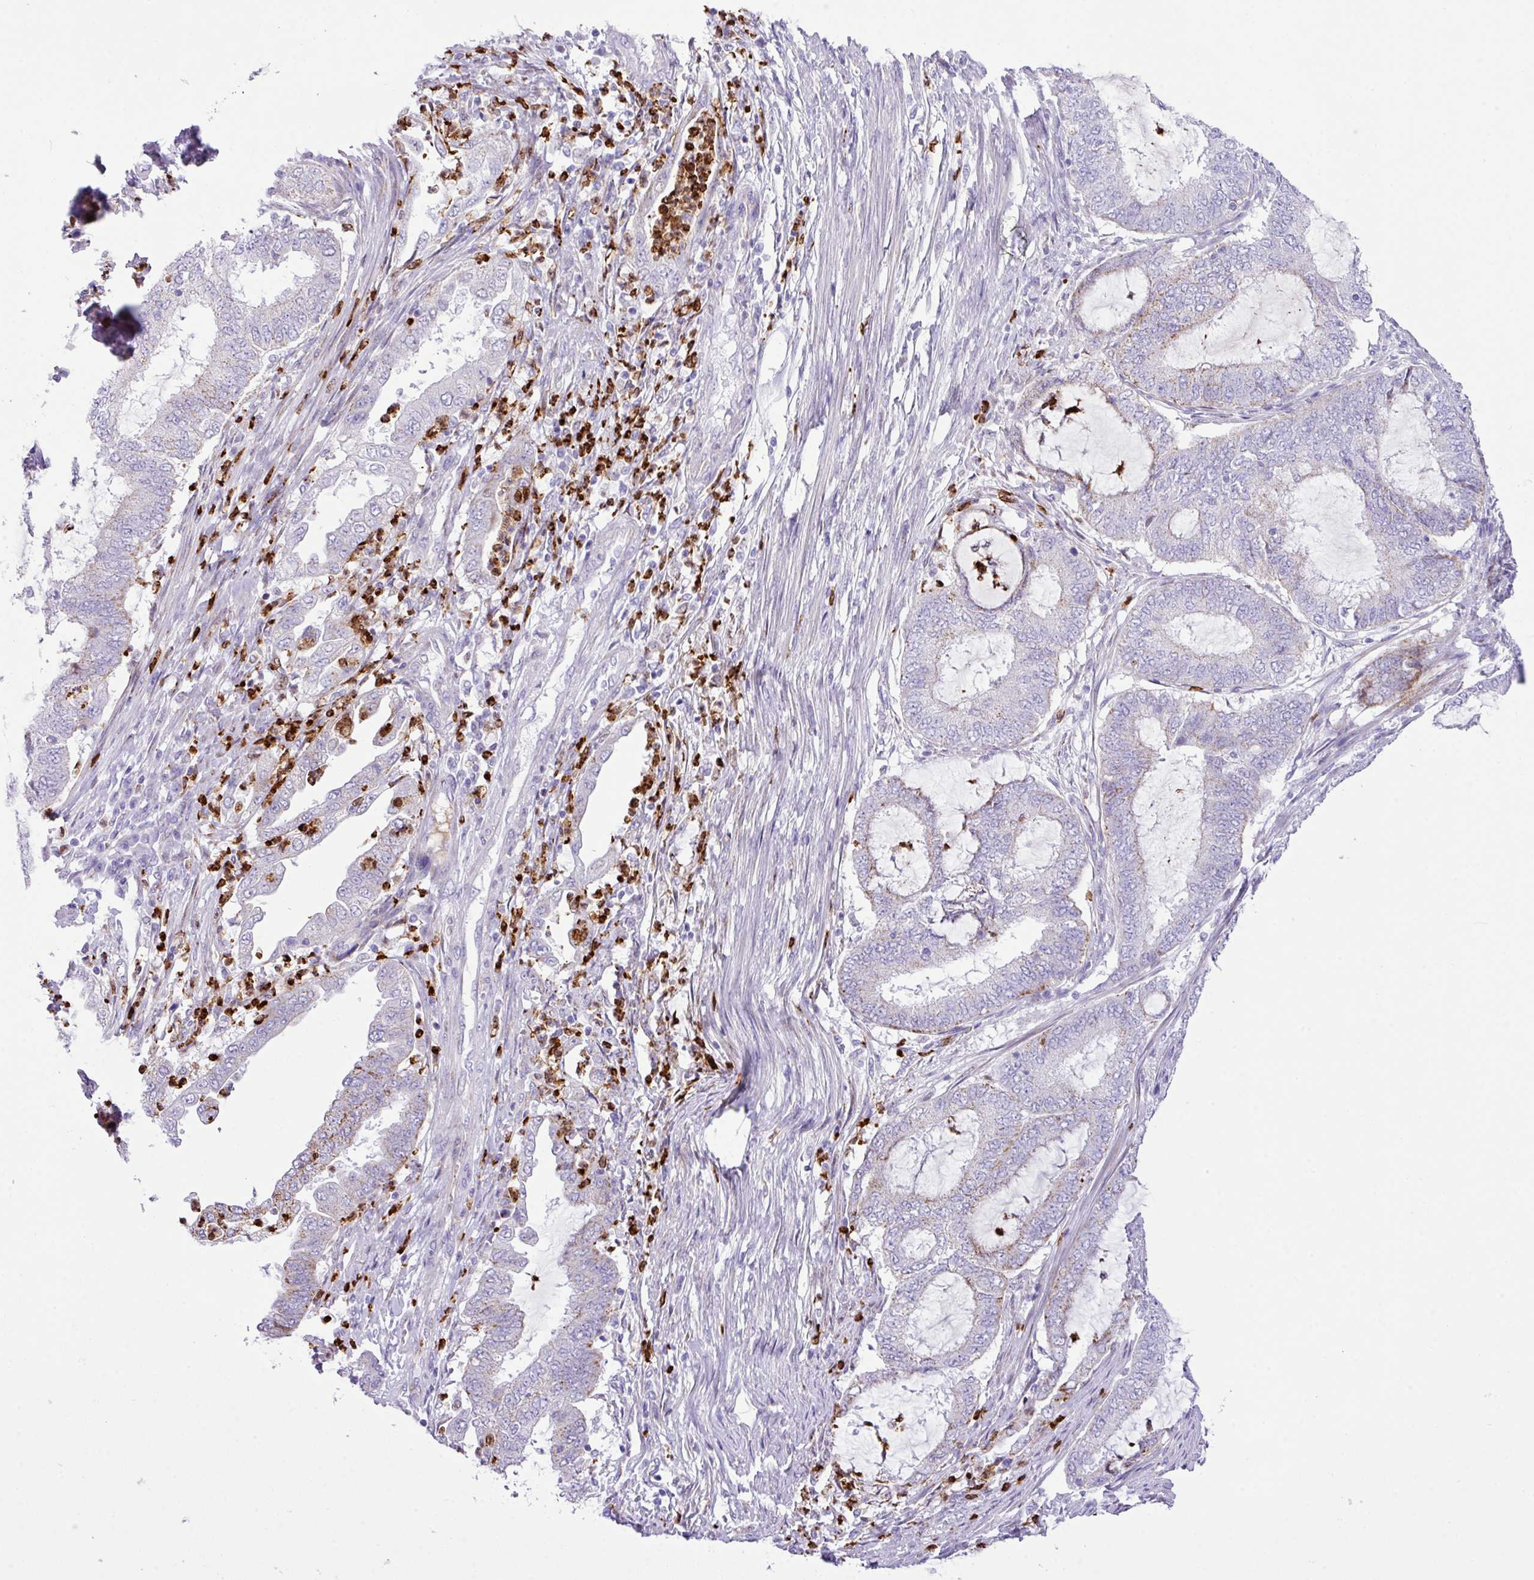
{"staining": {"intensity": "moderate", "quantity": "<25%", "location": "cytoplasmic/membranous"}, "tissue": "endometrial cancer", "cell_type": "Tumor cells", "image_type": "cancer", "snomed": [{"axis": "morphology", "description": "Adenocarcinoma, NOS"}, {"axis": "topography", "description": "Endometrium"}], "caption": "A histopathology image of endometrial cancer (adenocarcinoma) stained for a protein exhibits moderate cytoplasmic/membranous brown staining in tumor cells.", "gene": "RCAN2", "patient": {"sex": "female", "age": 51}}